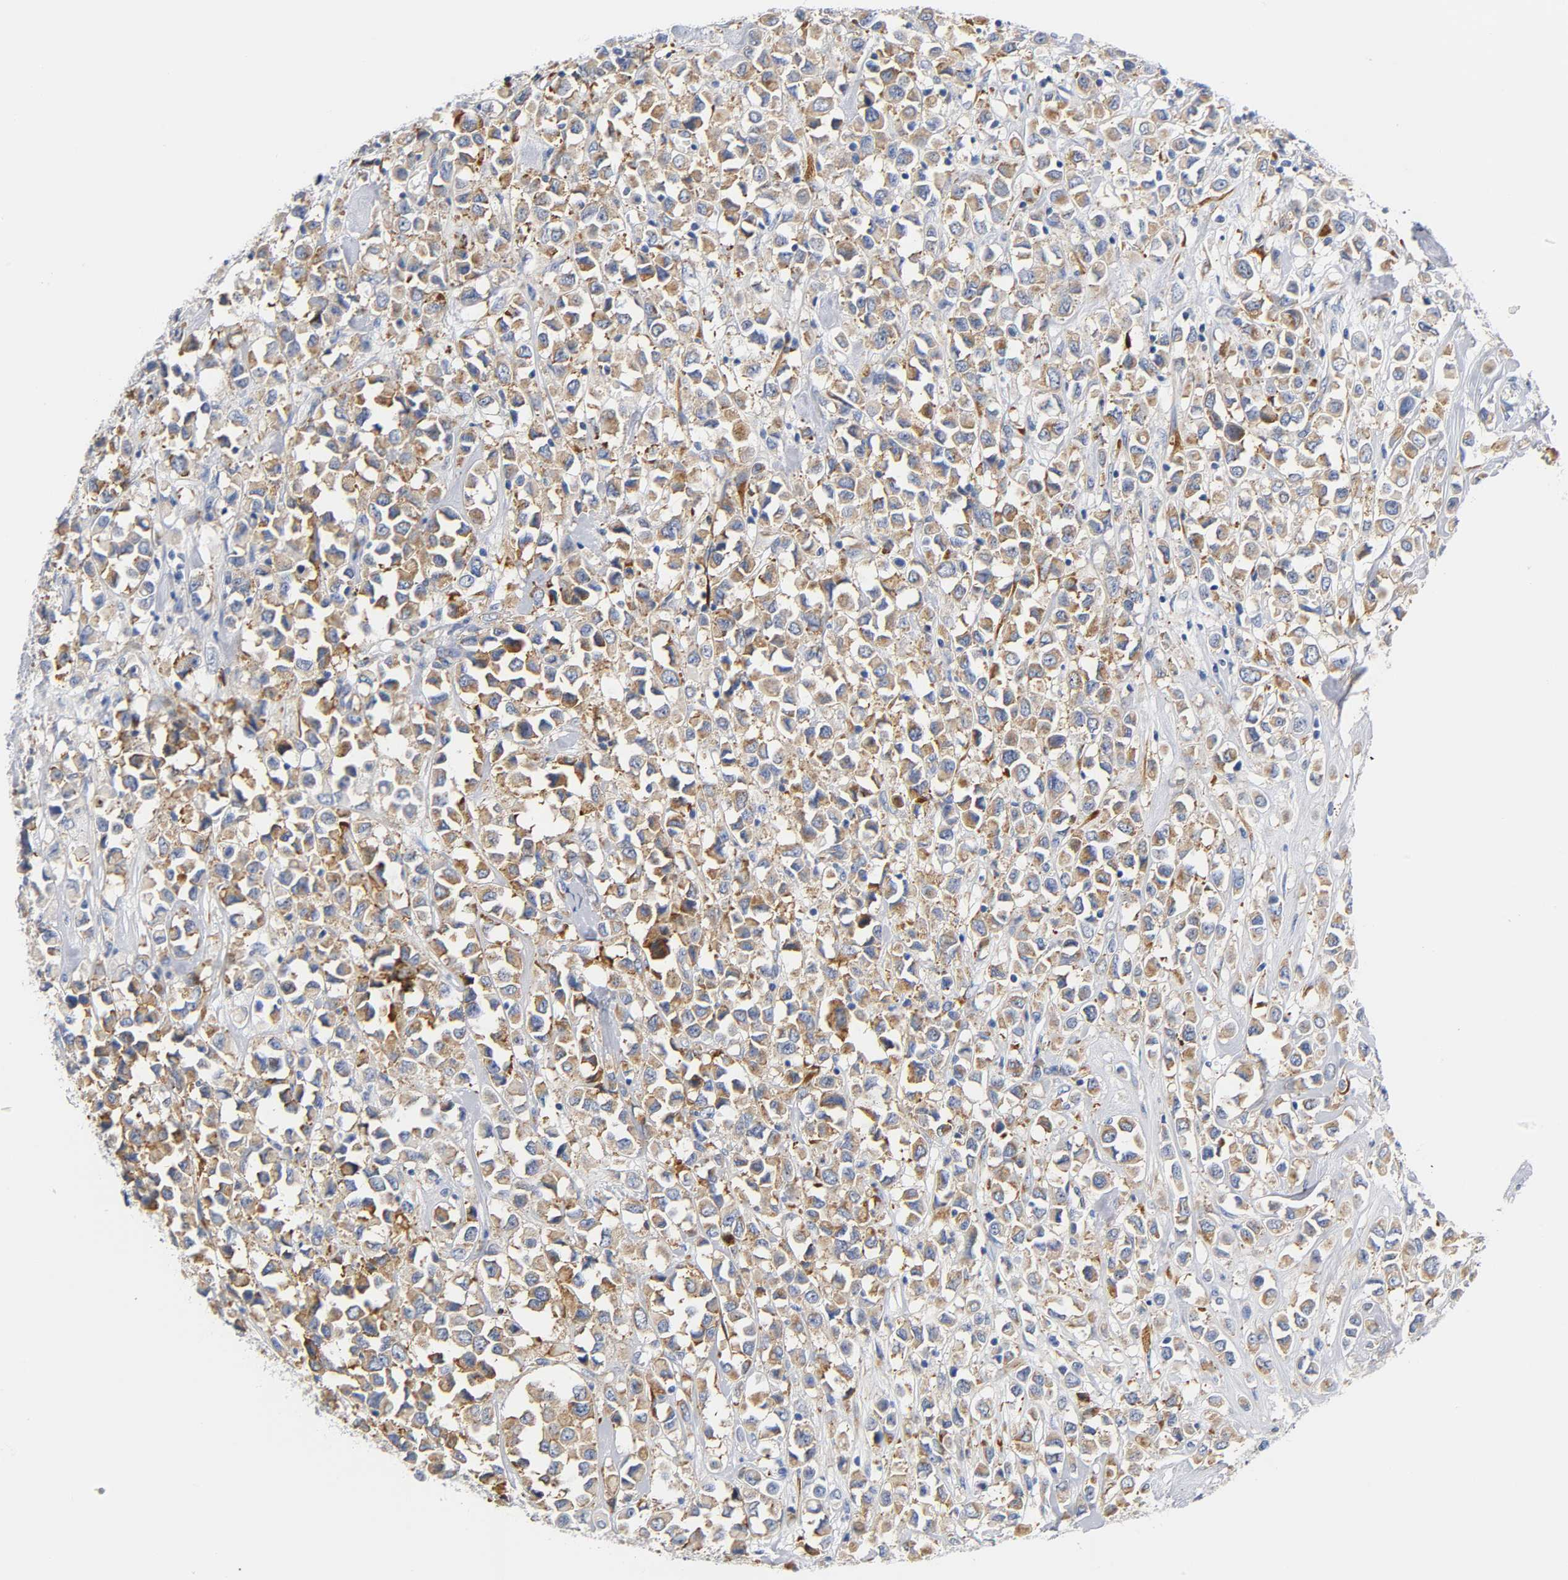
{"staining": {"intensity": "moderate", "quantity": ">75%", "location": "cytoplasmic/membranous"}, "tissue": "breast cancer", "cell_type": "Tumor cells", "image_type": "cancer", "snomed": [{"axis": "morphology", "description": "Duct carcinoma"}, {"axis": "topography", "description": "Breast"}], "caption": "The histopathology image reveals immunohistochemical staining of breast cancer. There is moderate cytoplasmic/membranous expression is identified in approximately >75% of tumor cells. (DAB IHC with brightfield microscopy, high magnification).", "gene": "REL", "patient": {"sex": "female", "age": 61}}